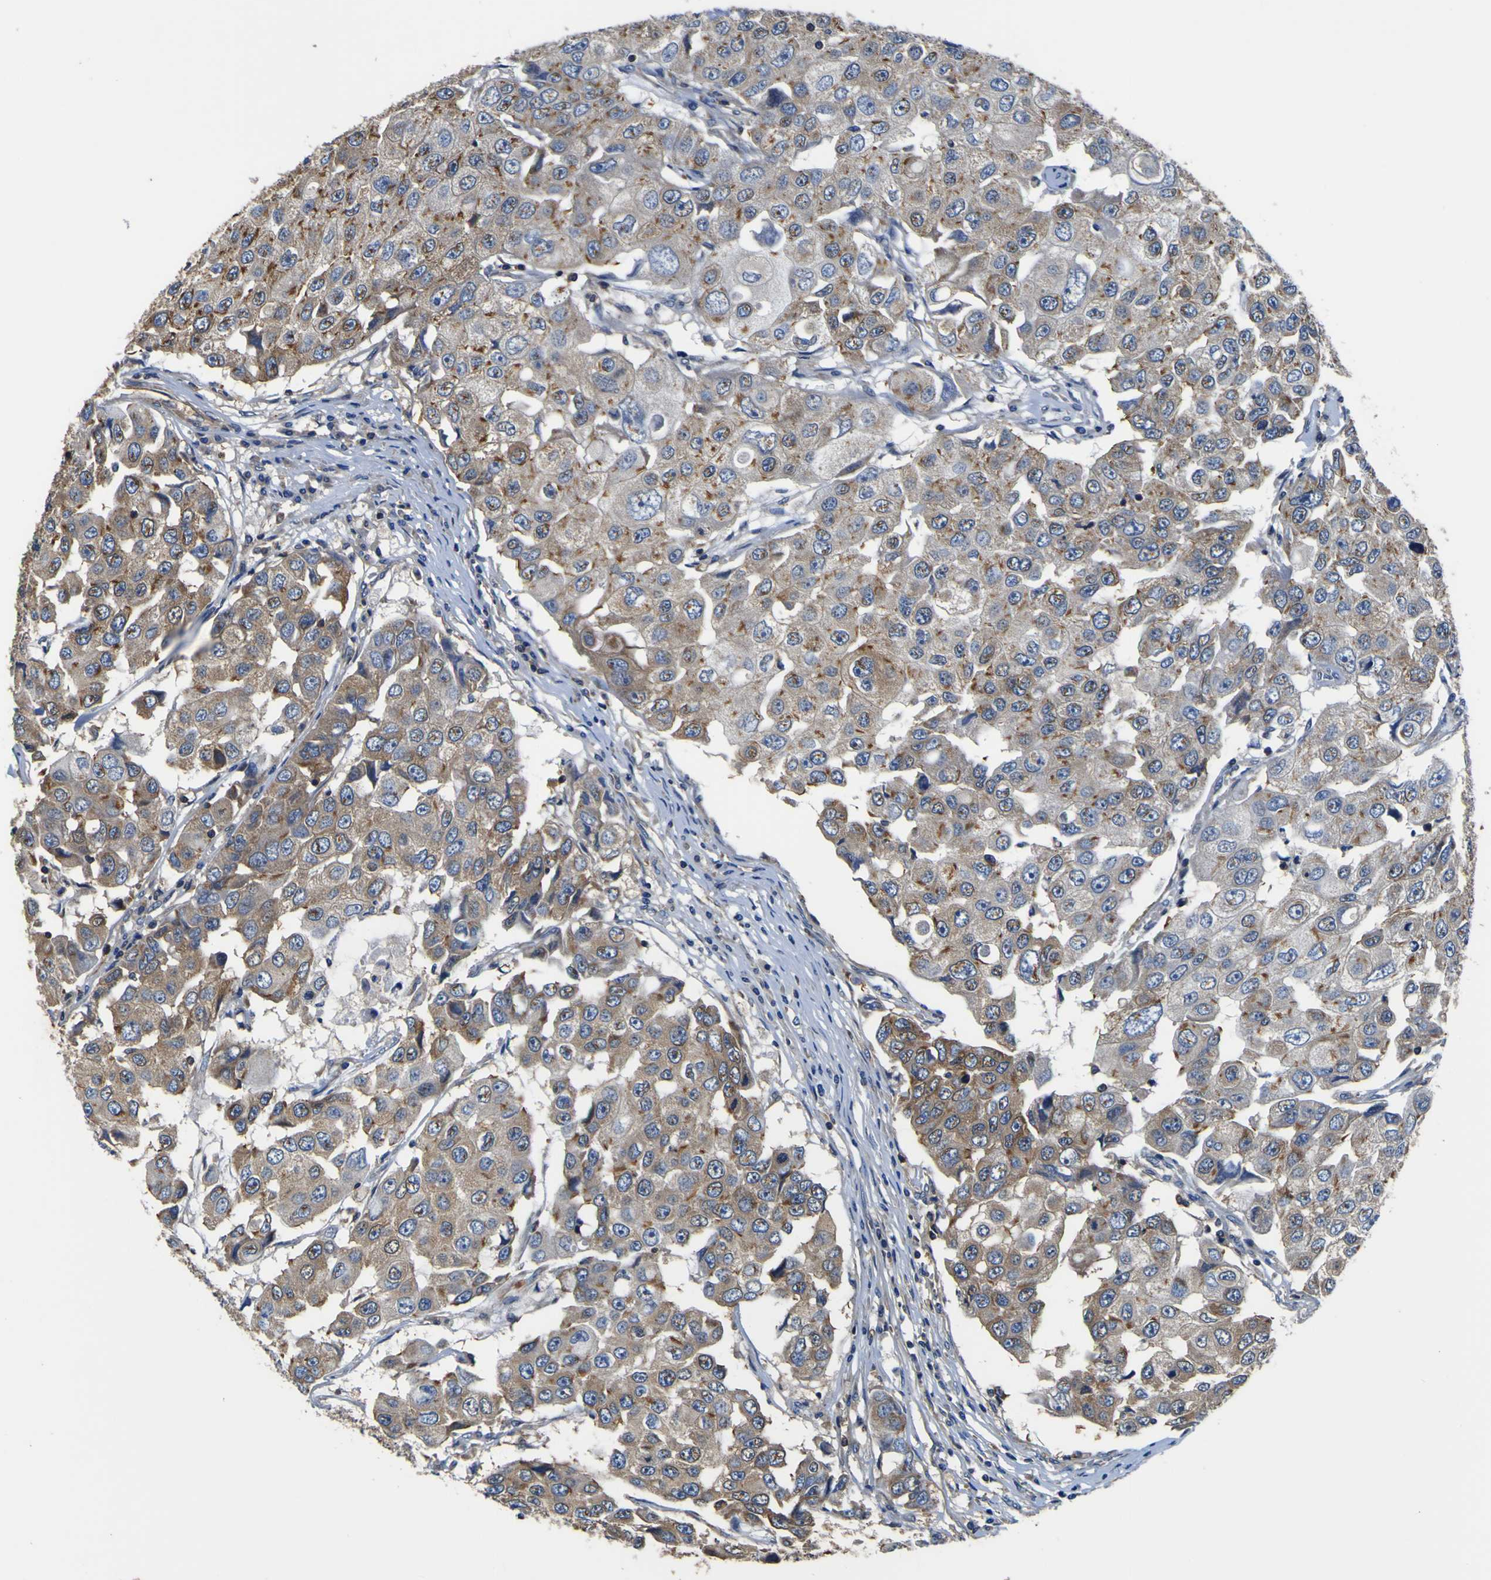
{"staining": {"intensity": "moderate", "quantity": ">75%", "location": "cytoplasmic/membranous"}, "tissue": "breast cancer", "cell_type": "Tumor cells", "image_type": "cancer", "snomed": [{"axis": "morphology", "description": "Duct carcinoma"}, {"axis": "topography", "description": "Breast"}], "caption": "Breast cancer stained with a brown dye demonstrates moderate cytoplasmic/membranous positive expression in approximately >75% of tumor cells.", "gene": "CNR2", "patient": {"sex": "female", "age": 27}}